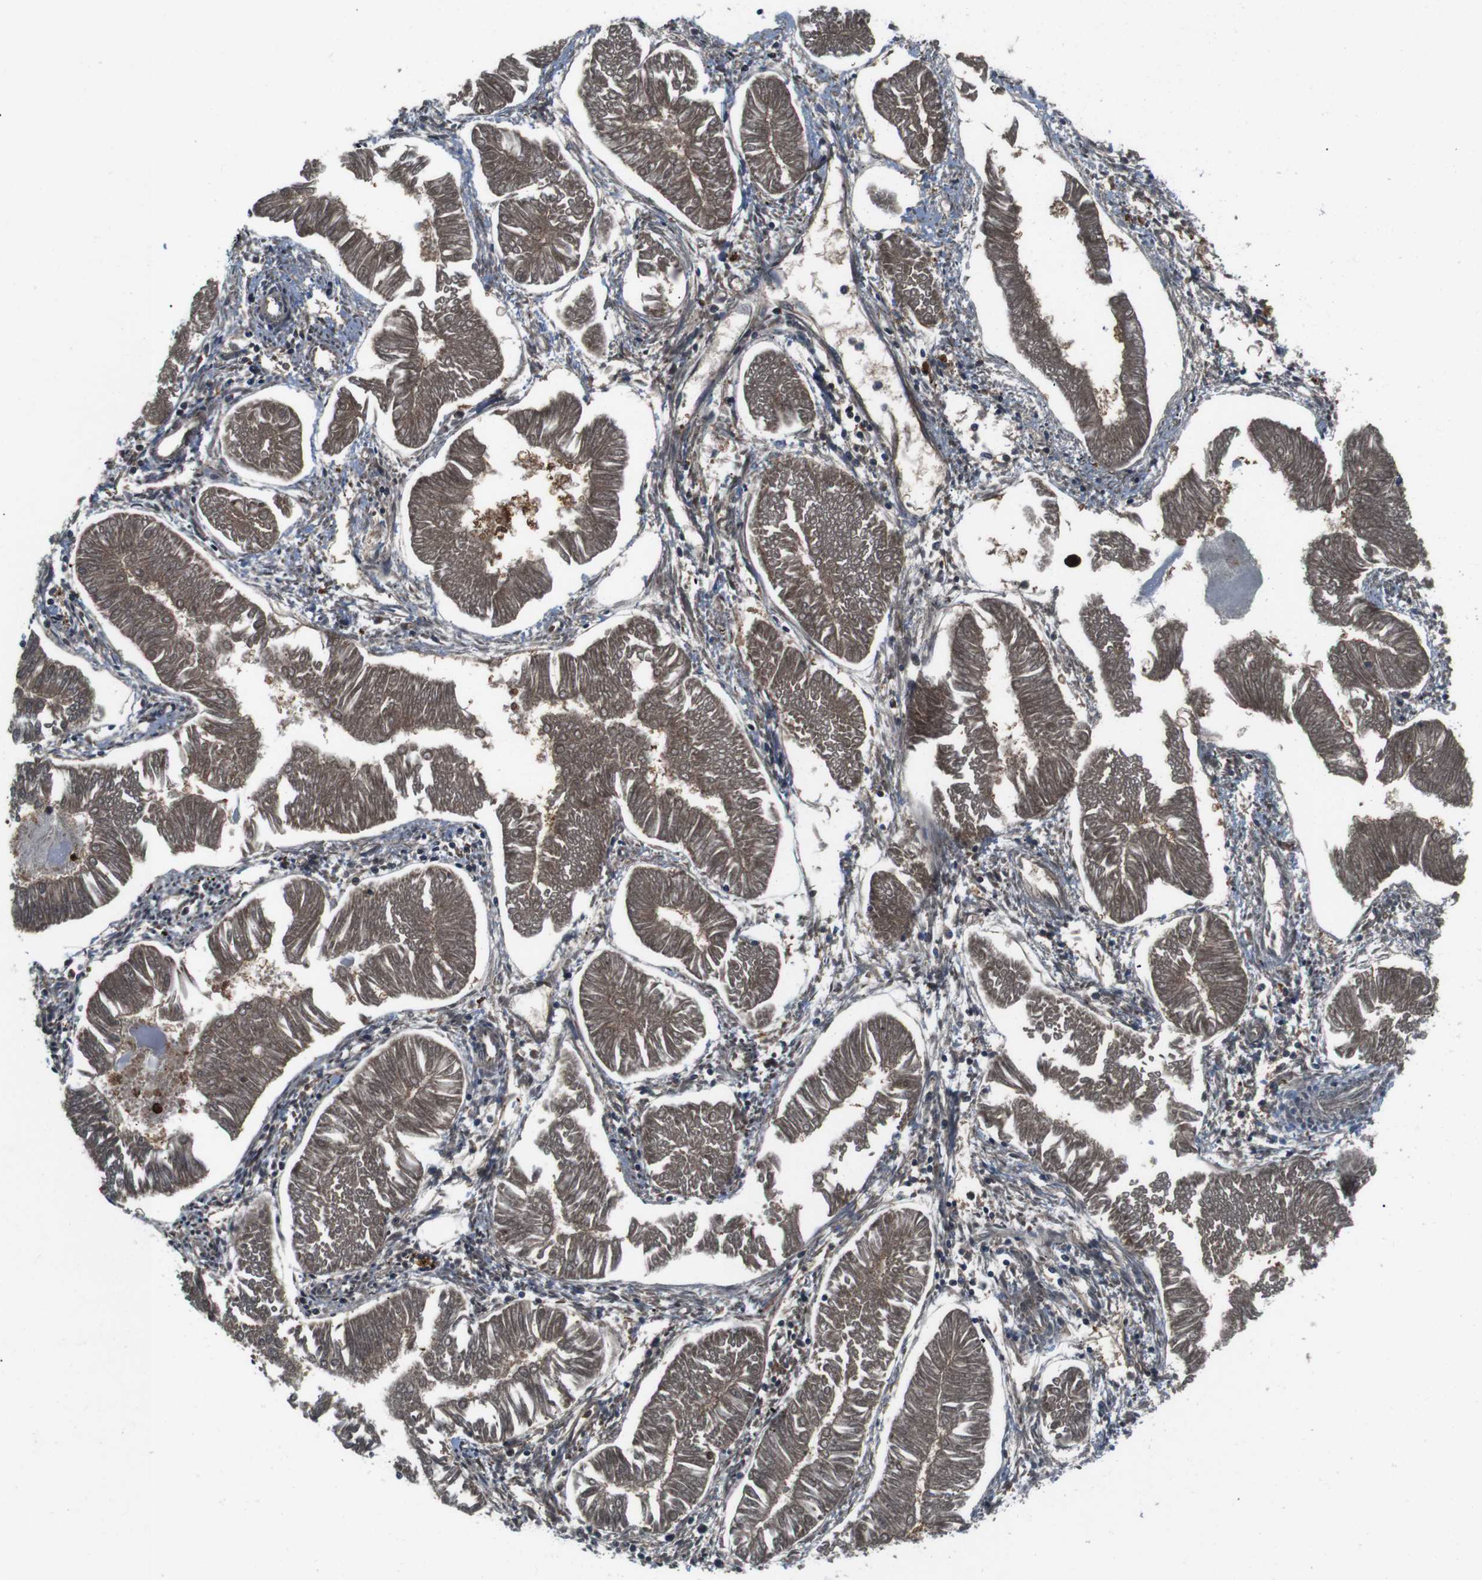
{"staining": {"intensity": "moderate", "quantity": ">75%", "location": "cytoplasmic/membranous,nuclear"}, "tissue": "endometrial cancer", "cell_type": "Tumor cells", "image_type": "cancer", "snomed": [{"axis": "morphology", "description": "Adenocarcinoma, NOS"}, {"axis": "topography", "description": "Endometrium"}], "caption": "This is a histology image of IHC staining of adenocarcinoma (endometrial), which shows moderate expression in the cytoplasmic/membranous and nuclear of tumor cells.", "gene": "LRP5", "patient": {"sex": "female", "age": 53}}